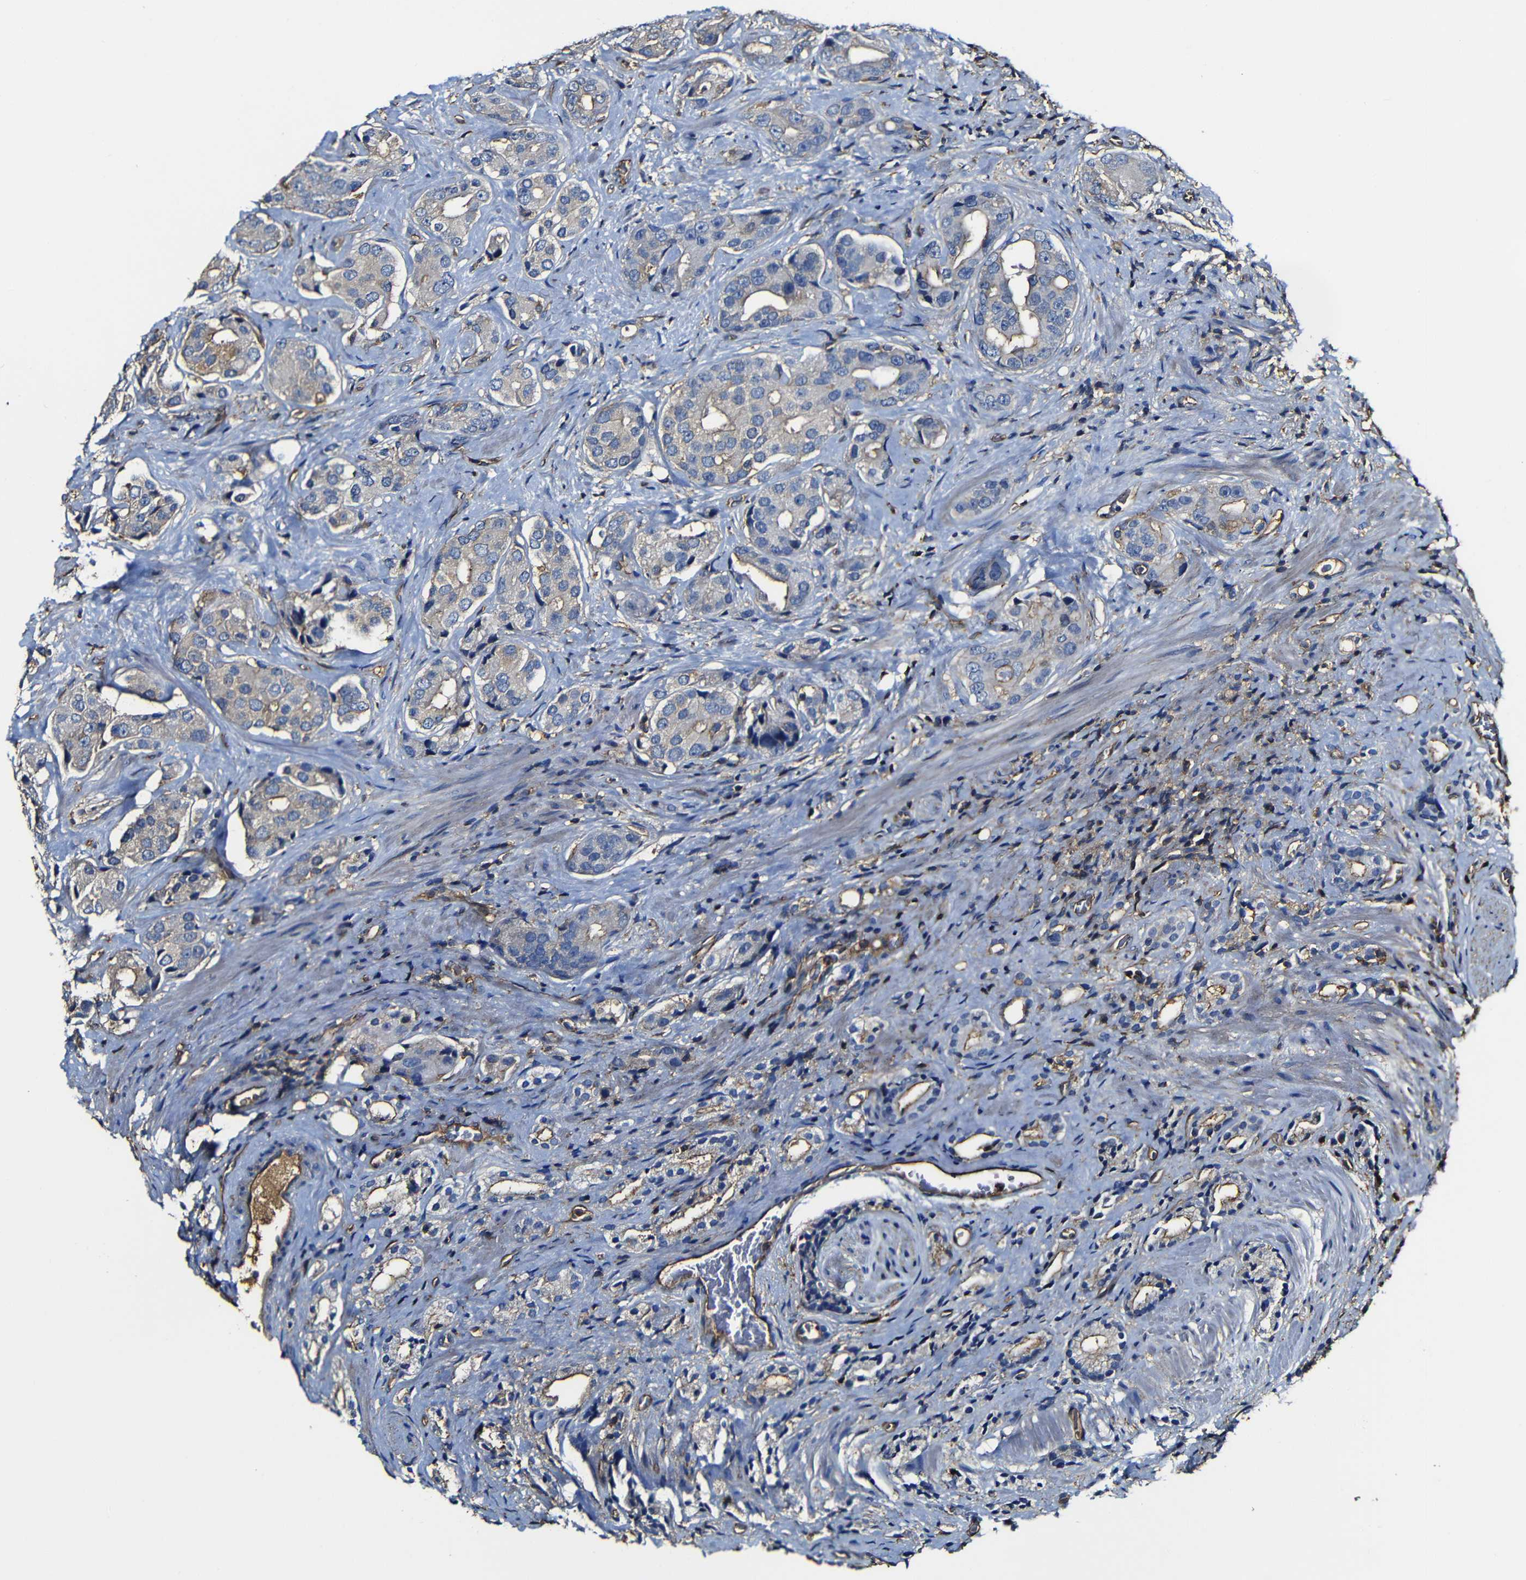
{"staining": {"intensity": "weak", "quantity": "<25%", "location": "cytoplasmic/membranous"}, "tissue": "prostate cancer", "cell_type": "Tumor cells", "image_type": "cancer", "snomed": [{"axis": "morphology", "description": "Adenocarcinoma, High grade"}, {"axis": "topography", "description": "Prostate"}], "caption": "Immunohistochemical staining of adenocarcinoma (high-grade) (prostate) reveals no significant staining in tumor cells.", "gene": "MSN", "patient": {"sex": "male", "age": 71}}